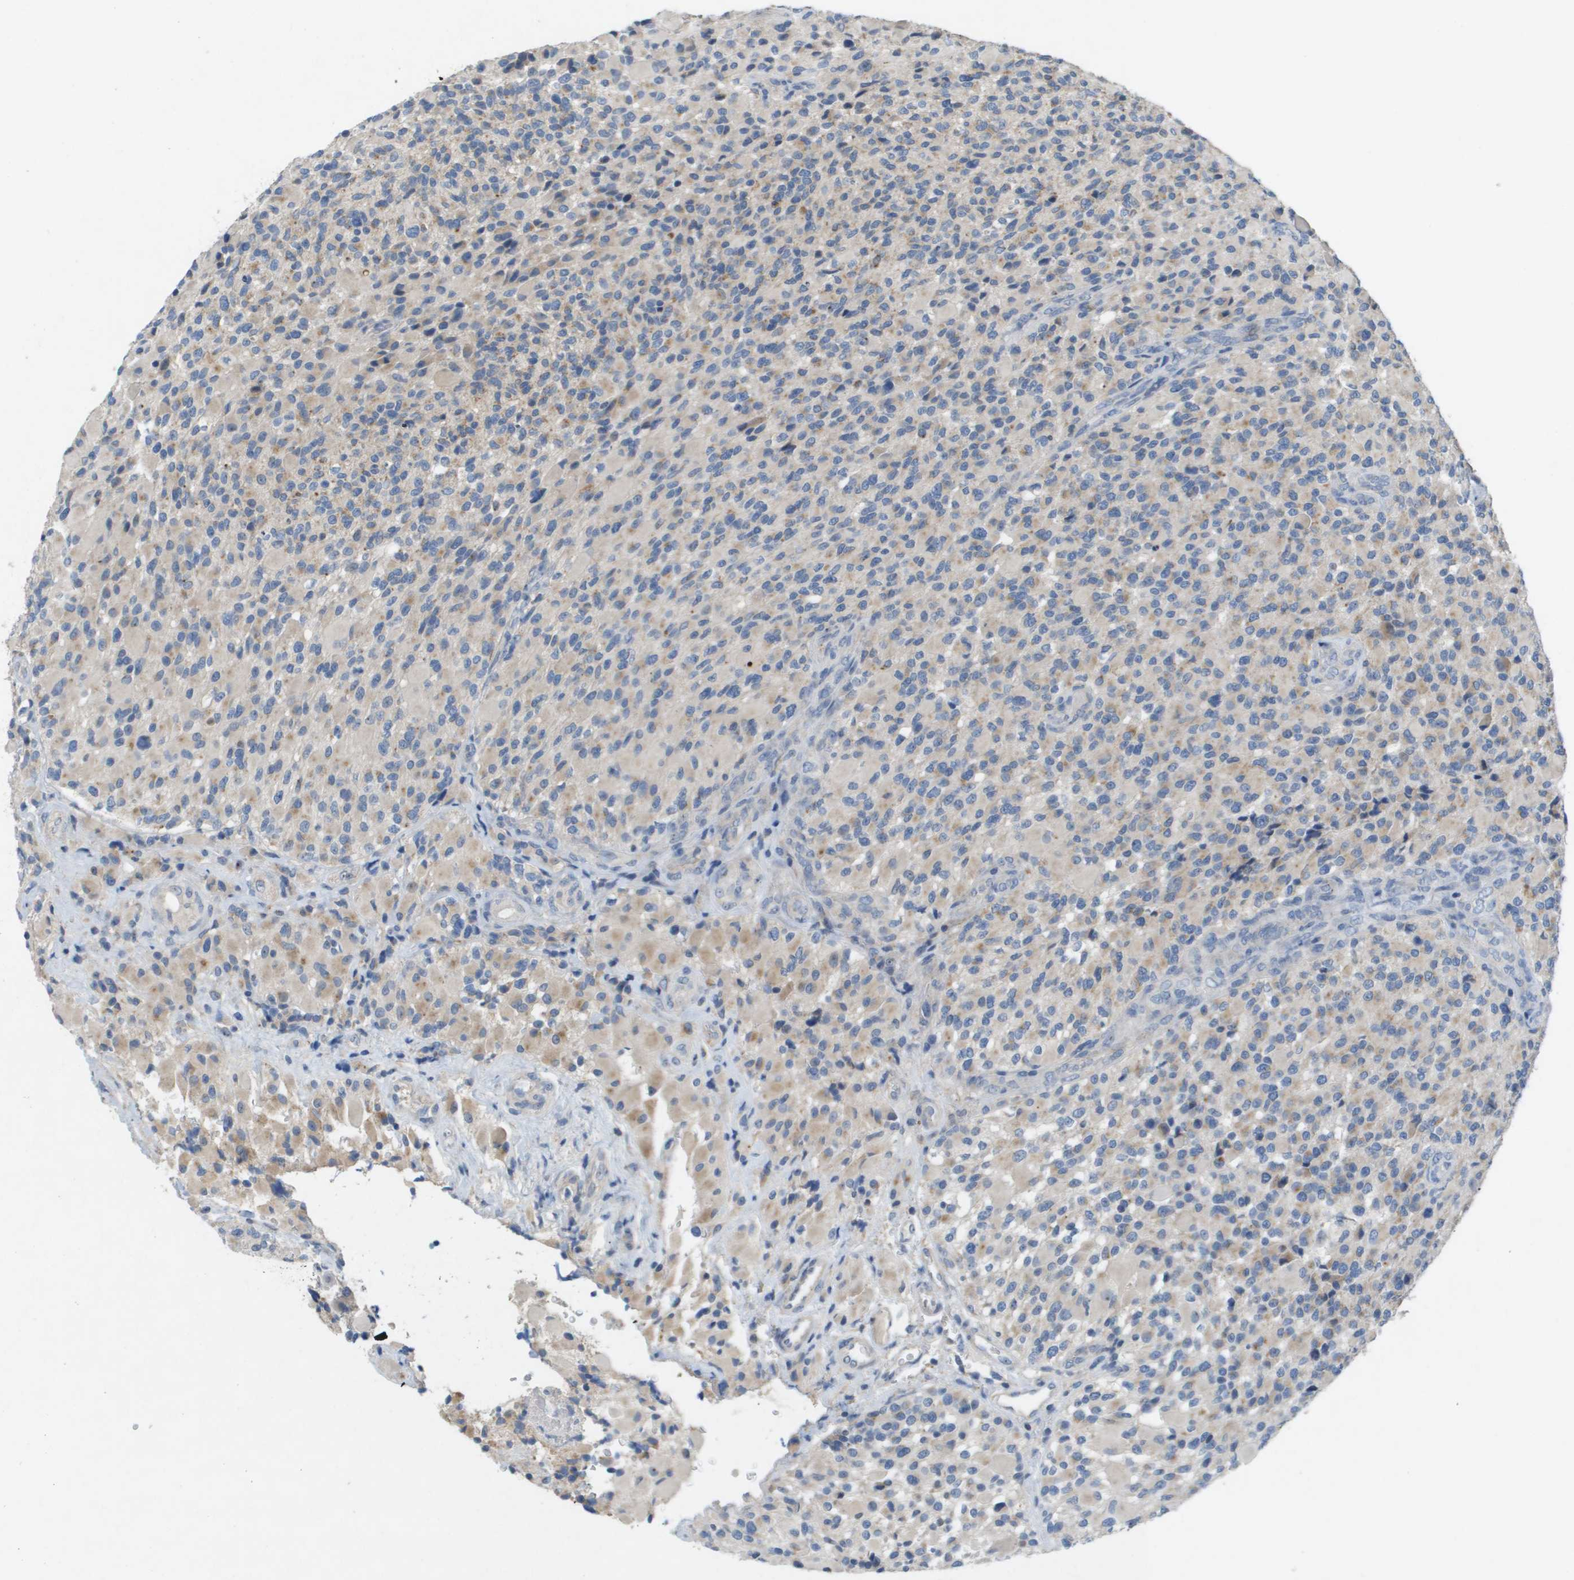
{"staining": {"intensity": "weak", "quantity": "<25%", "location": "cytoplasmic/membranous"}, "tissue": "glioma", "cell_type": "Tumor cells", "image_type": "cancer", "snomed": [{"axis": "morphology", "description": "Glioma, malignant, High grade"}, {"axis": "topography", "description": "Brain"}], "caption": "Glioma stained for a protein using immunohistochemistry exhibits no positivity tumor cells.", "gene": "B3GNT5", "patient": {"sex": "male", "age": 71}}